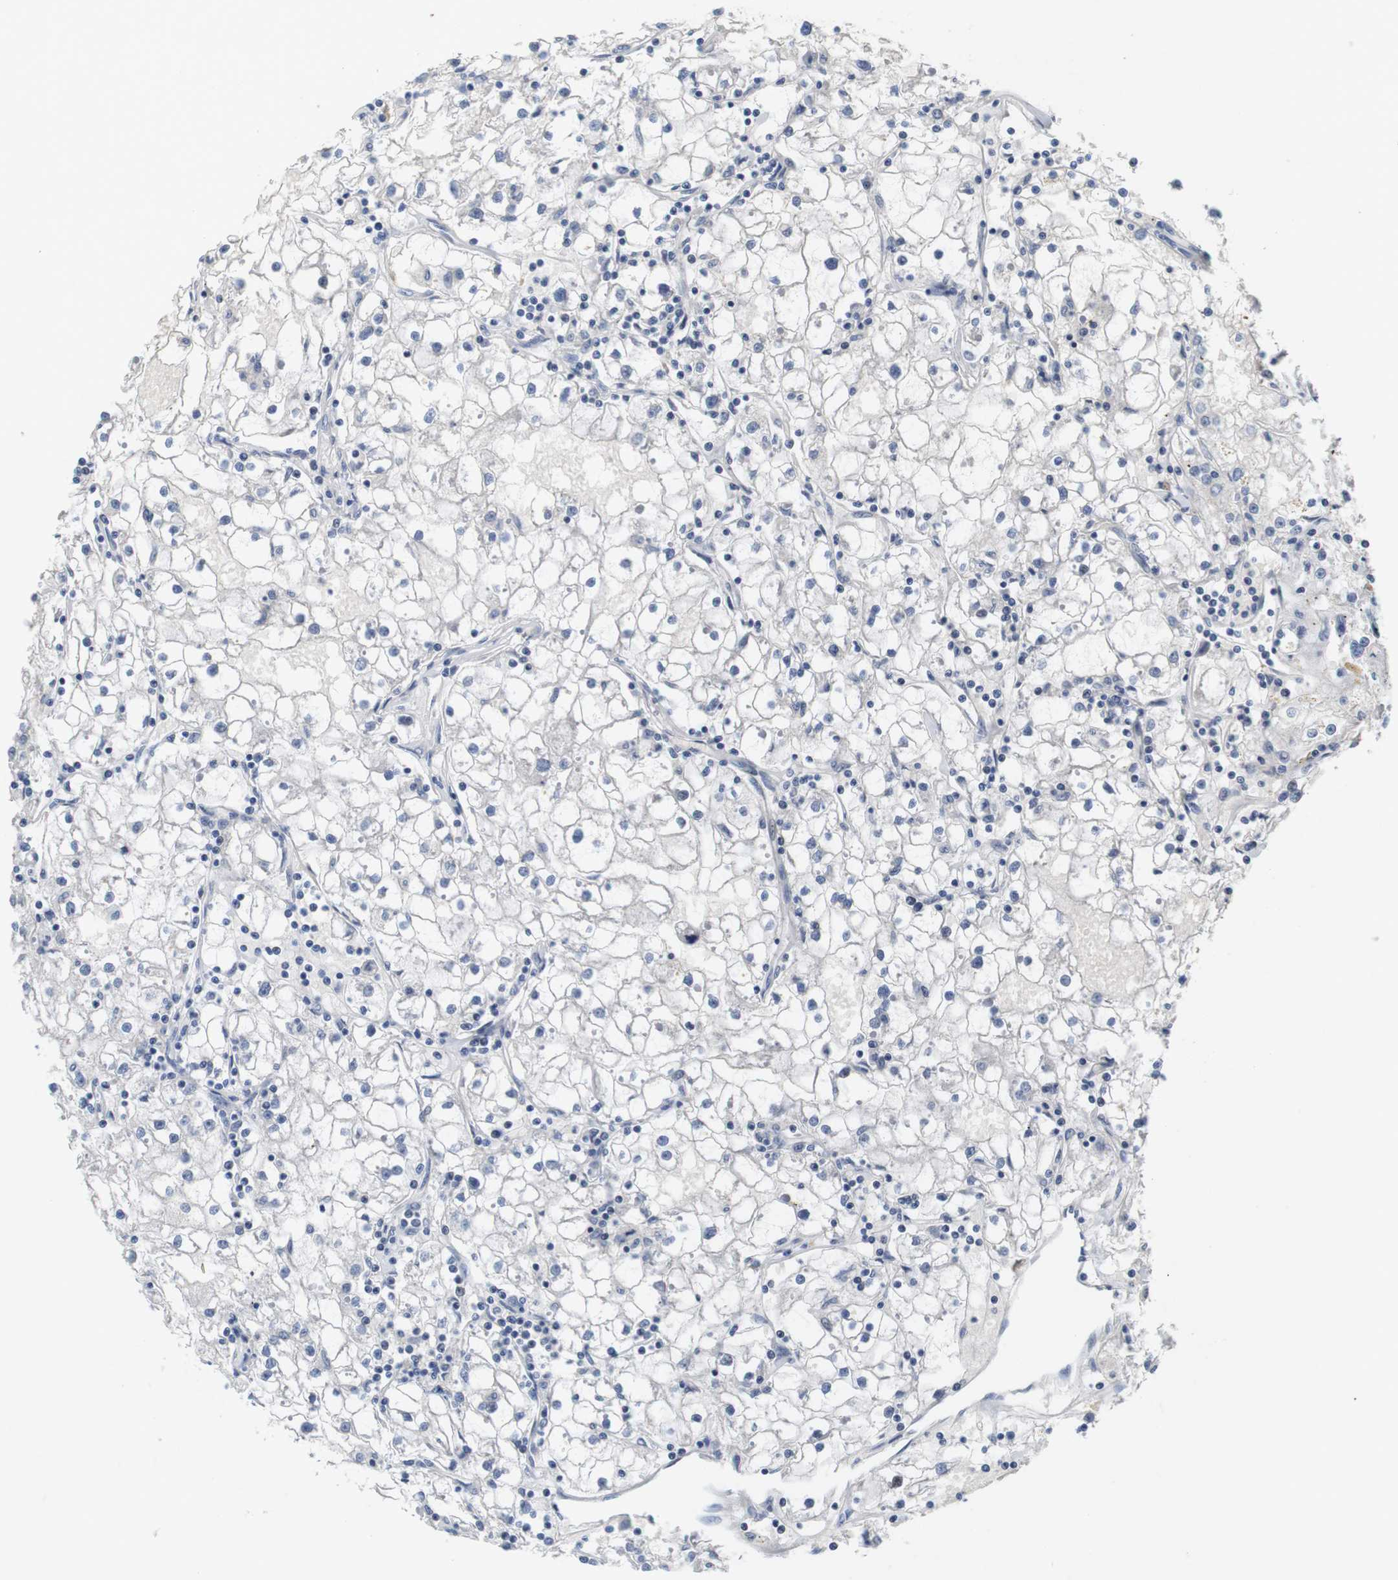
{"staining": {"intensity": "negative", "quantity": "none", "location": "none"}, "tissue": "renal cancer", "cell_type": "Tumor cells", "image_type": "cancer", "snomed": [{"axis": "morphology", "description": "Adenocarcinoma, NOS"}, {"axis": "topography", "description": "Kidney"}], "caption": "Tumor cells show no significant protein expression in renal cancer (adenocarcinoma).", "gene": "CDK2", "patient": {"sex": "male", "age": 56}}